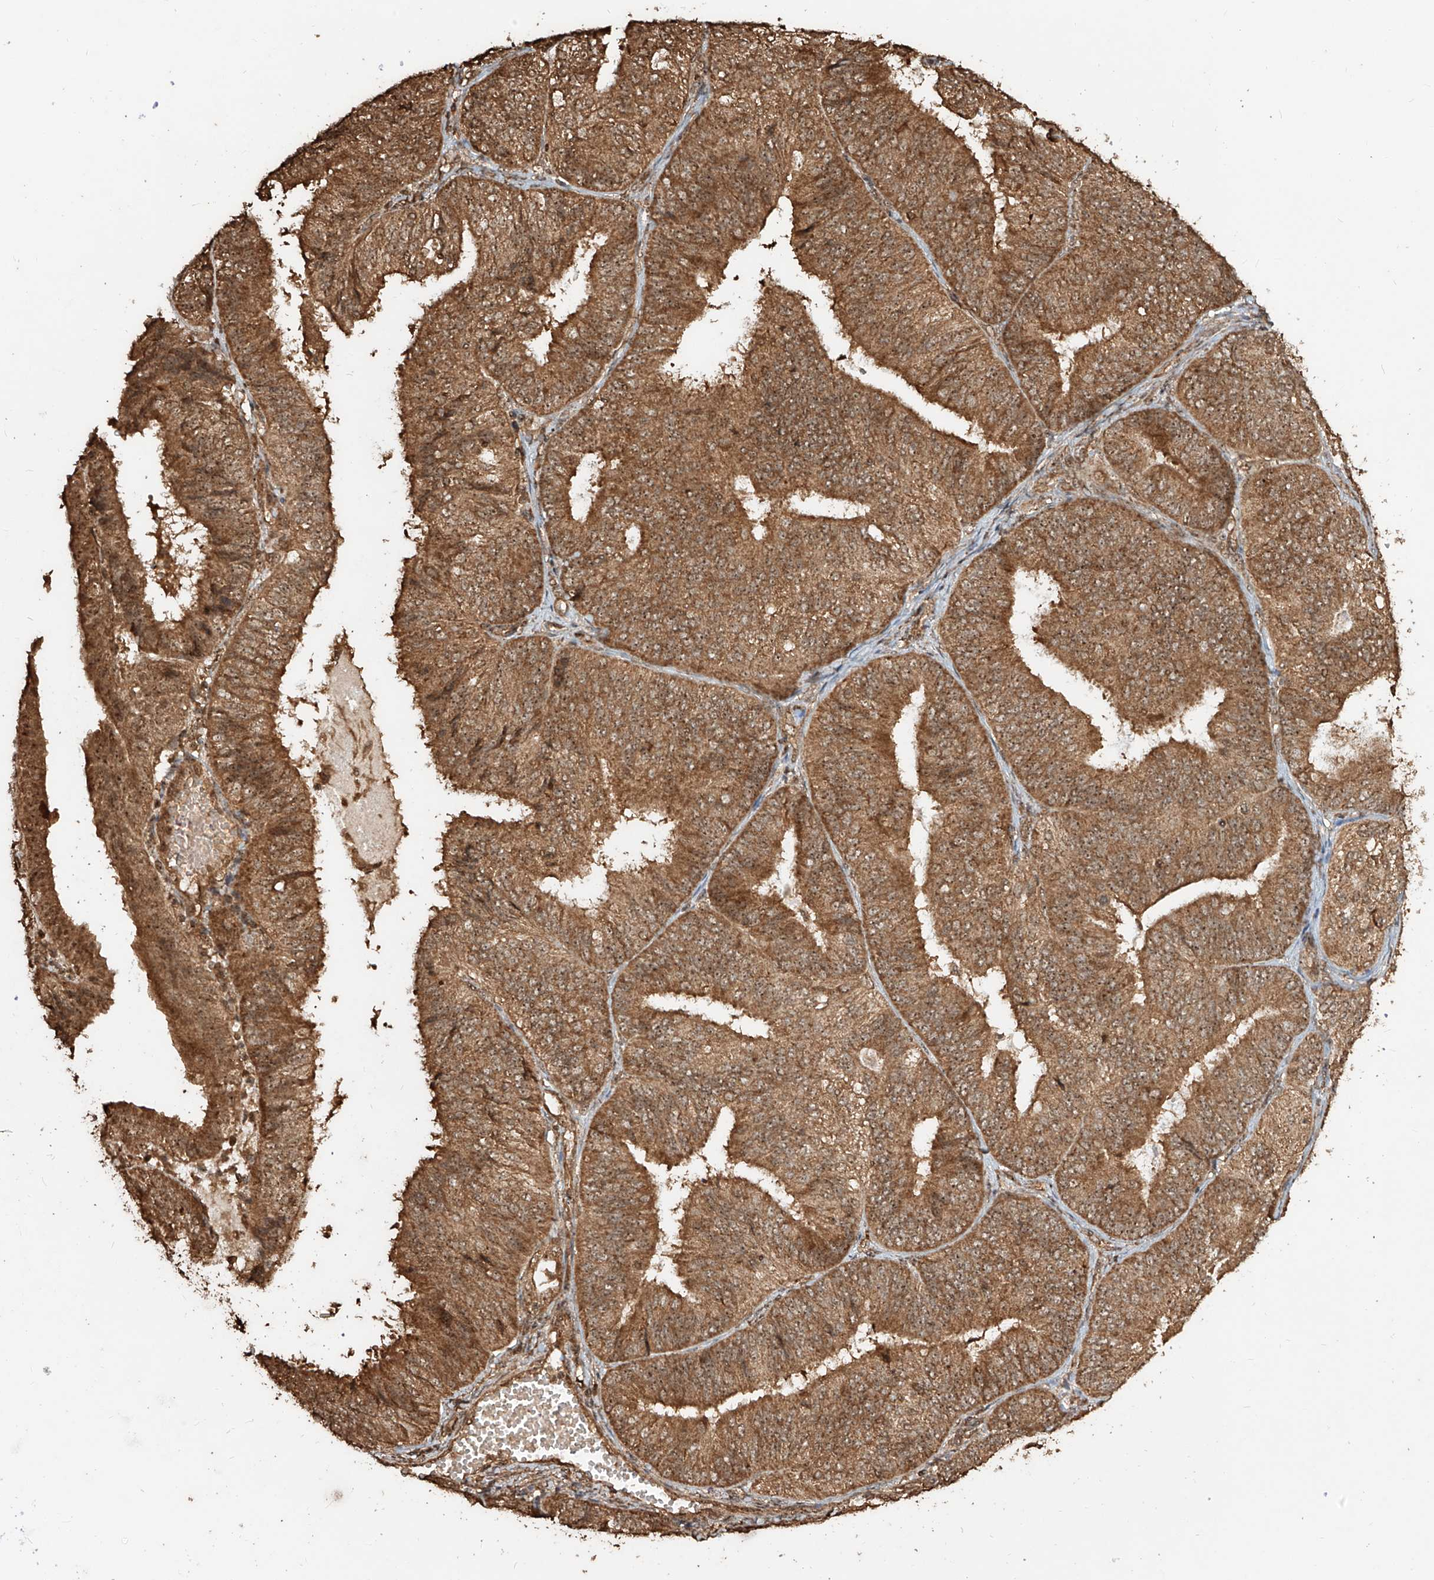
{"staining": {"intensity": "moderate", "quantity": ">75%", "location": "cytoplasmic/membranous,nuclear"}, "tissue": "endometrial cancer", "cell_type": "Tumor cells", "image_type": "cancer", "snomed": [{"axis": "morphology", "description": "Adenocarcinoma, NOS"}, {"axis": "topography", "description": "Endometrium"}], "caption": "Endometrial cancer tissue shows moderate cytoplasmic/membranous and nuclear expression in about >75% of tumor cells The protein is stained brown, and the nuclei are stained in blue (DAB (3,3'-diaminobenzidine) IHC with brightfield microscopy, high magnification).", "gene": "ZNF660", "patient": {"sex": "female", "age": 58}}